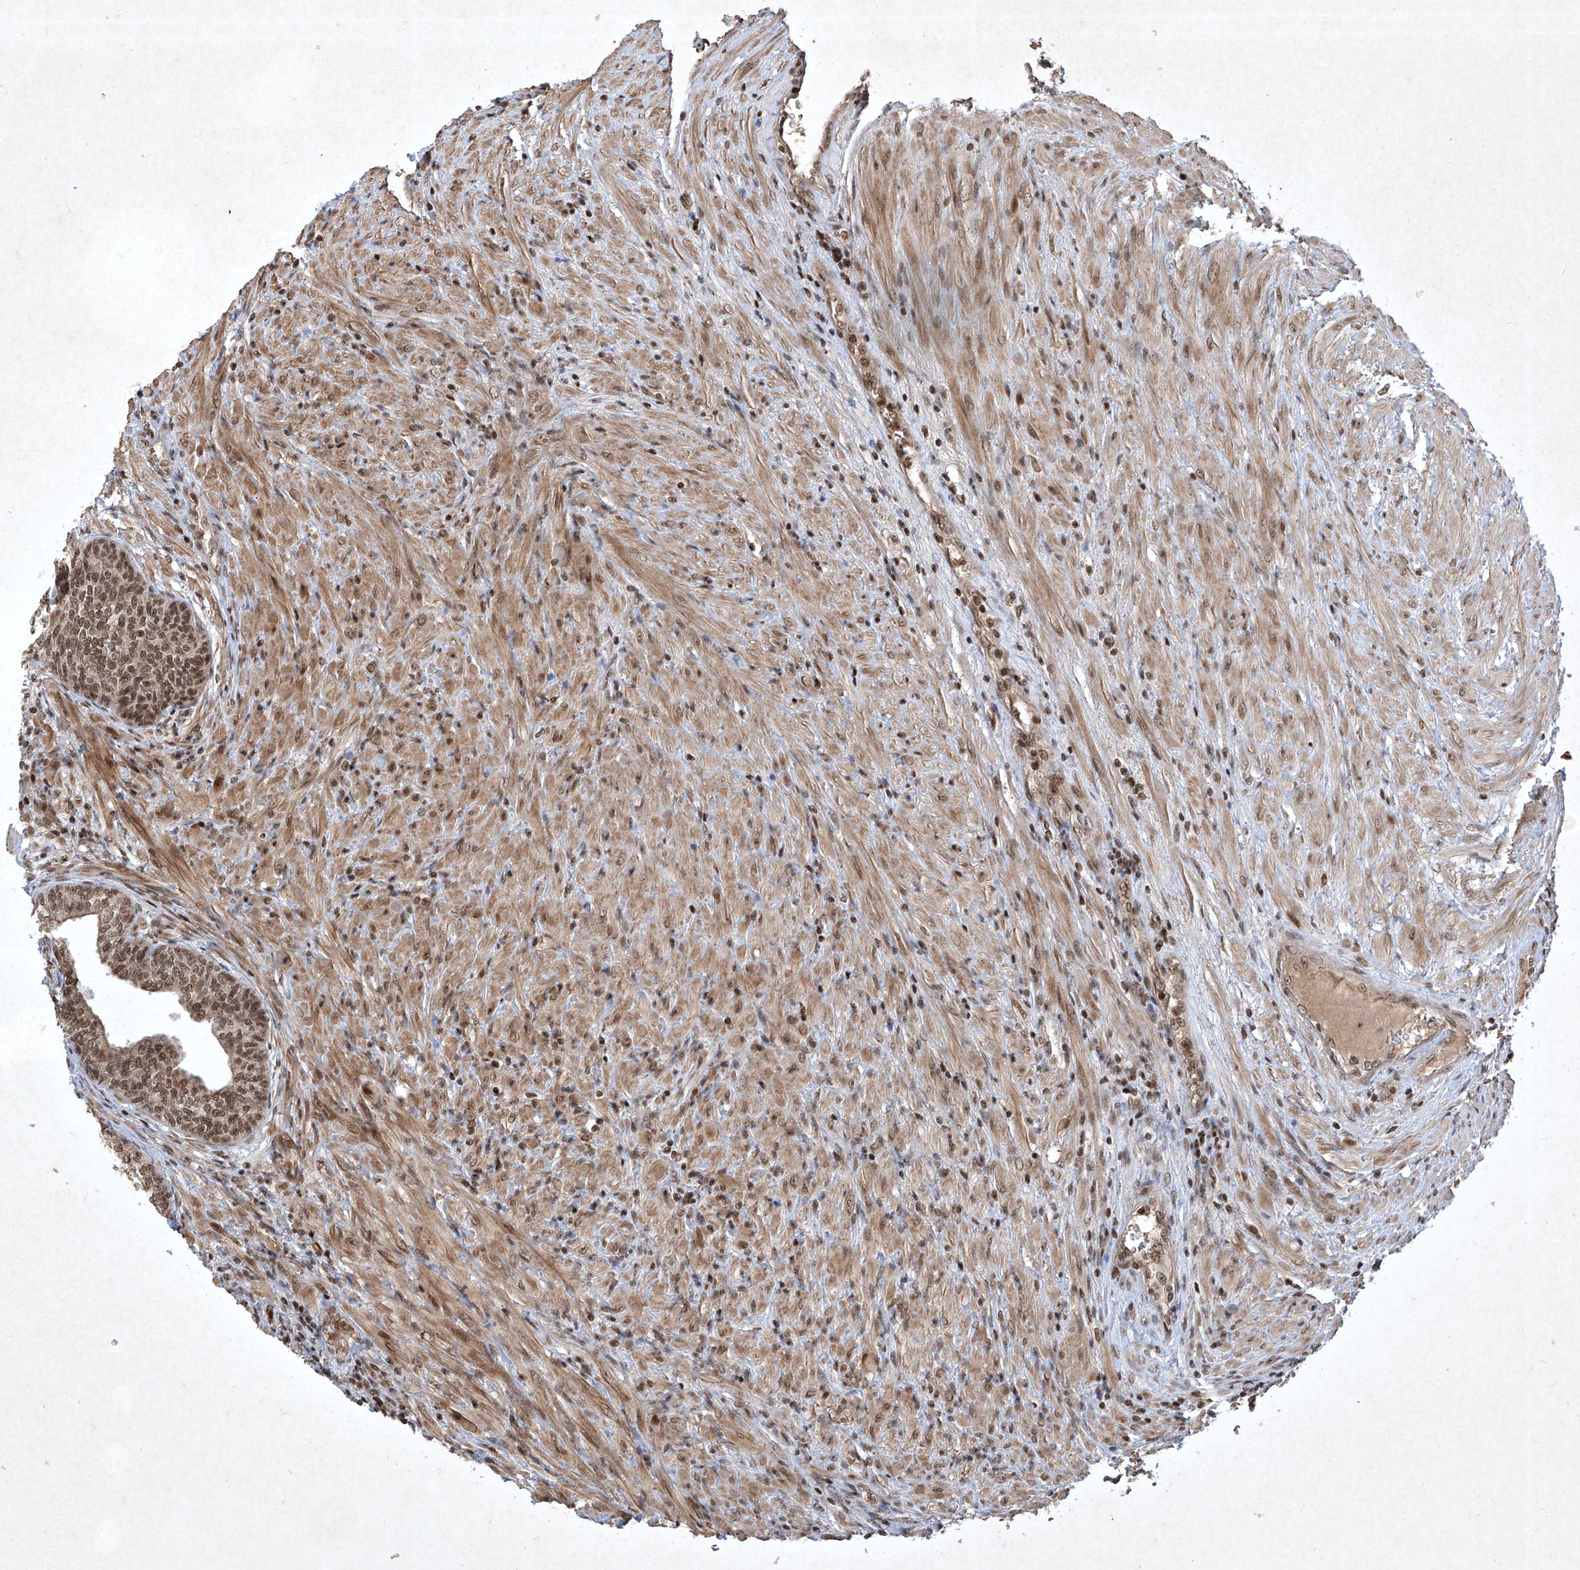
{"staining": {"intensity": "strong", "quantity": ">75%", "location": "cytoplasmic/membranous,nuclear"}, "tissue": "prostate", "cell_type": "Glandular cells", "image_type": "normal", "snomed": [{"axis": "morphology", "description": "Normal tissue, NOS"}, {"axis": "topography", "description": "Prostate"}], "caption": "This photomicrograph exhibits immunohistochemistry staining of benign prostate, with high strong cytoplasmic/membranous,nuclear expression in about >75% of glandular cells.", "gene": "IRF2", "patient": {"sex": "male", "age": 76}}